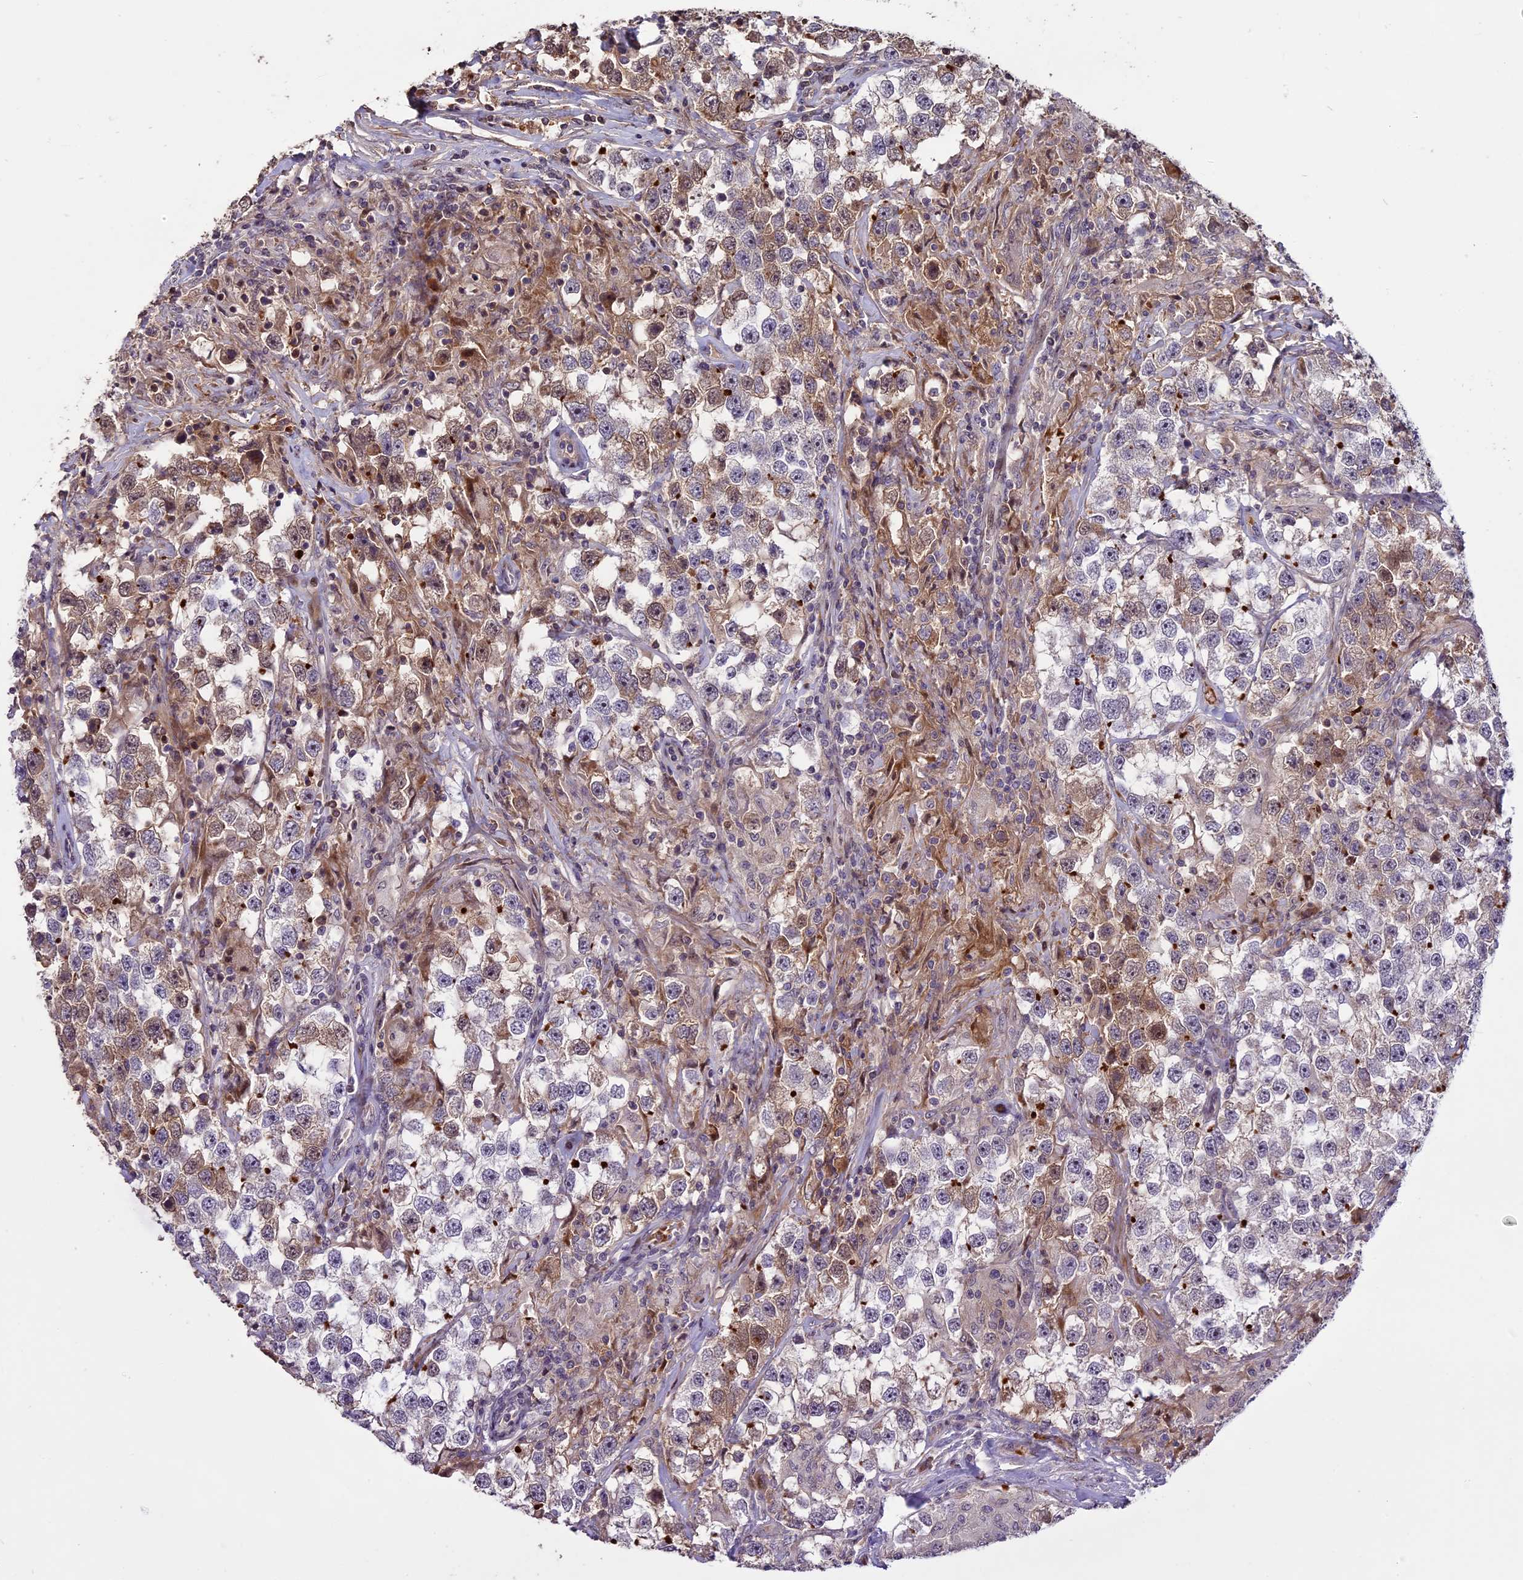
{"staining": {"intensity": "weak", "quantity": "<25%", "location": "cytoplasmic/membranous"}, "tissue": "testis cancer", "cell_type": "Tumor cells", "image_type": "cancer", "snomed": [{"axis": "morphology", "description": "Seminoma, NOS"}, {"axis": "topography", "description": "Testis"}], "caption": "Immunohistochemical staining of human testis cancer exhibits no significant positivity in tumor cells. The staining was performed using DAB (3,3'-diaminobenzidine) to visualize the protein expression in brown, while the nuclei were stained in blue with hematoxylin (Magnification: 20x).", "gene": "ENHO", "patient": {"sex": "male", "age": 46}}